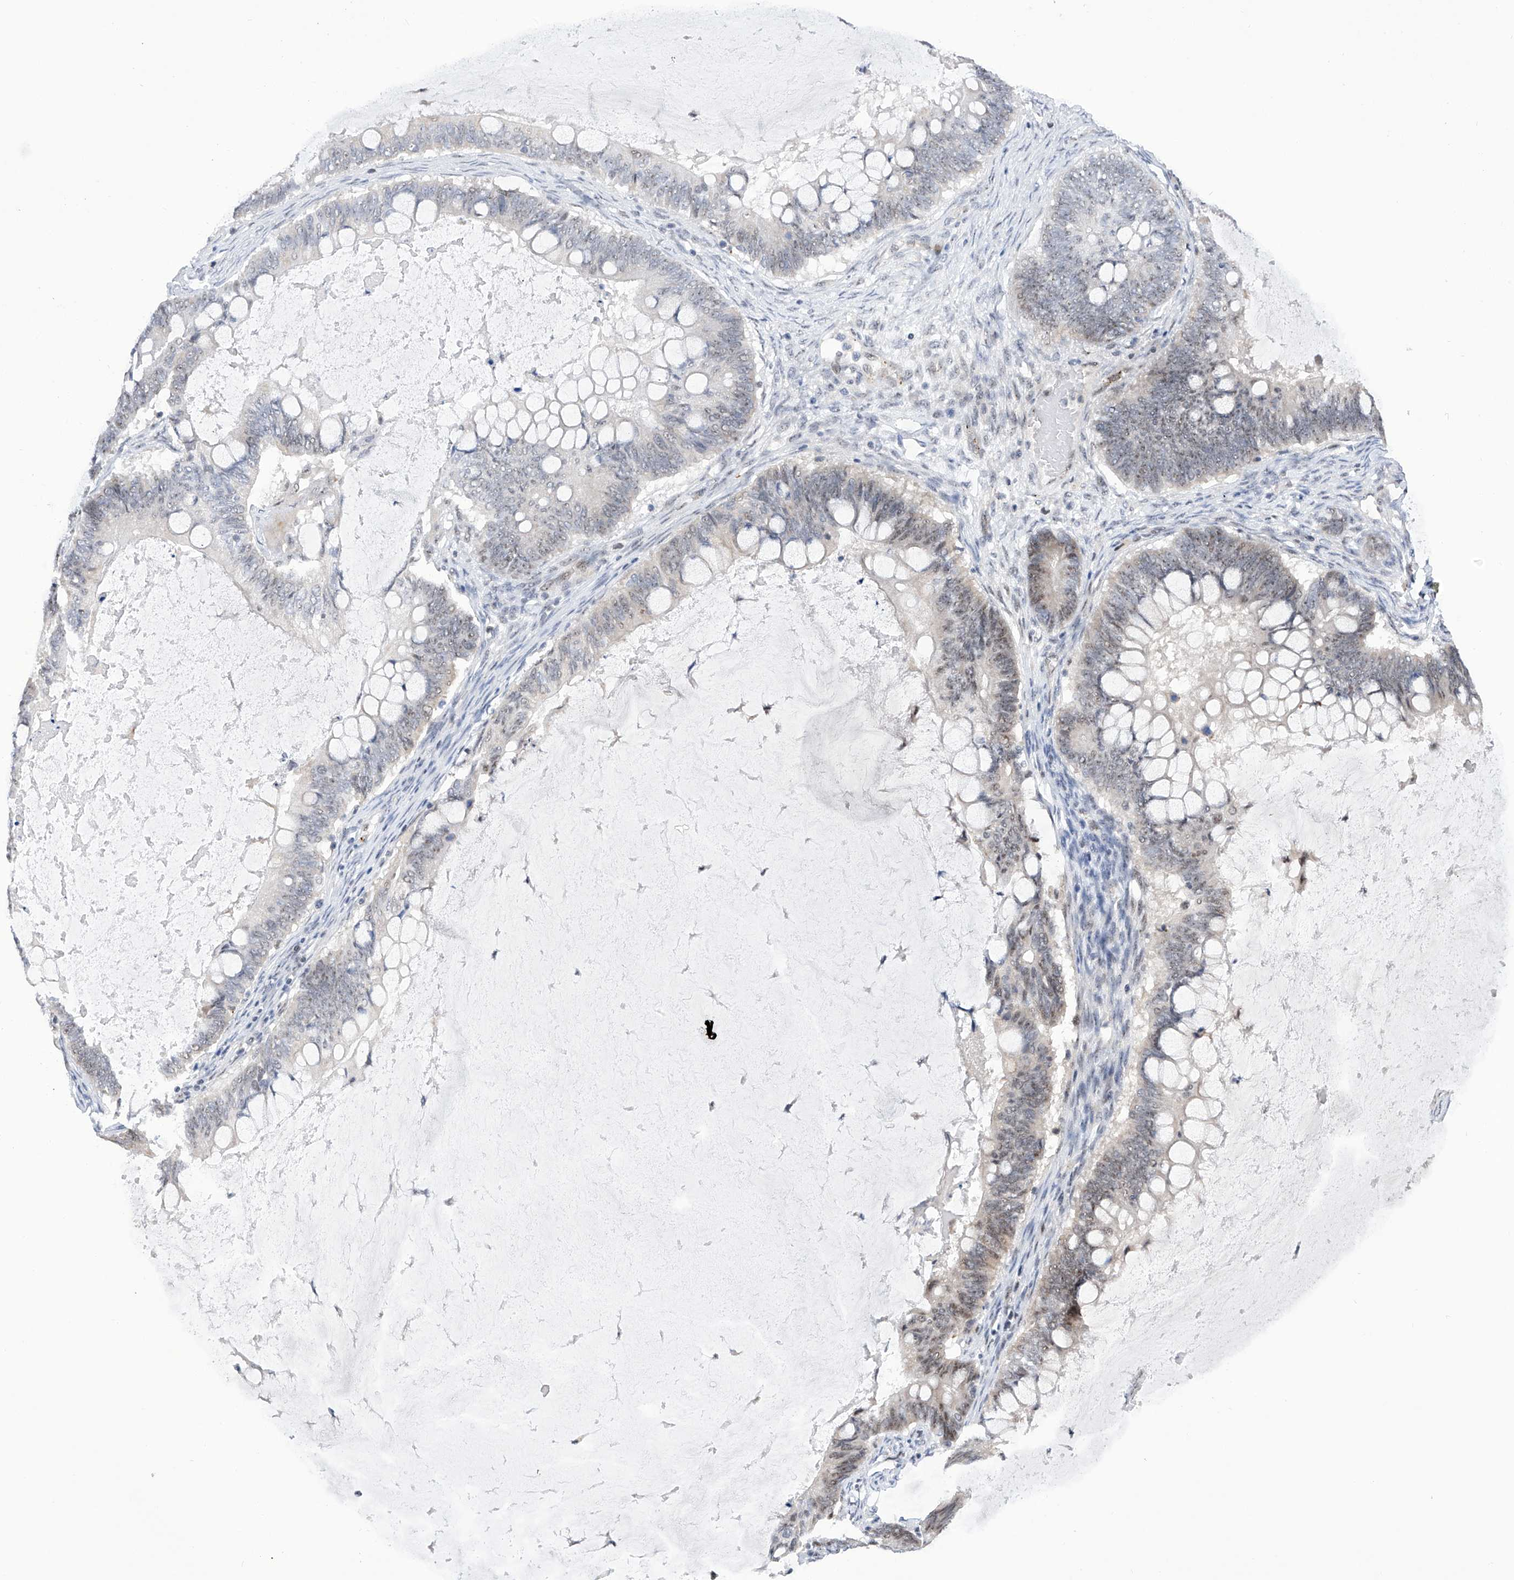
{"staining": {"intensity": "weak", "quantity": "<25%", "location": "nuclear"}, "tissue": "ovarian cancer", "cell_type": "Tumor cells", "image_type": "cancer", "snomed": [{"axis": "morphology", "description": "Cystadenocarcinoma, mucinous, NOS"}, {"axis": "topography", "description": "Ovary"}], "caption": "IHC of ovarian cancer (mucinous cystadenocarcinoma) shows no positivity in tumor cells.", "gene": "RAD54L", "patient": {"sex": "female", "age": 61}}